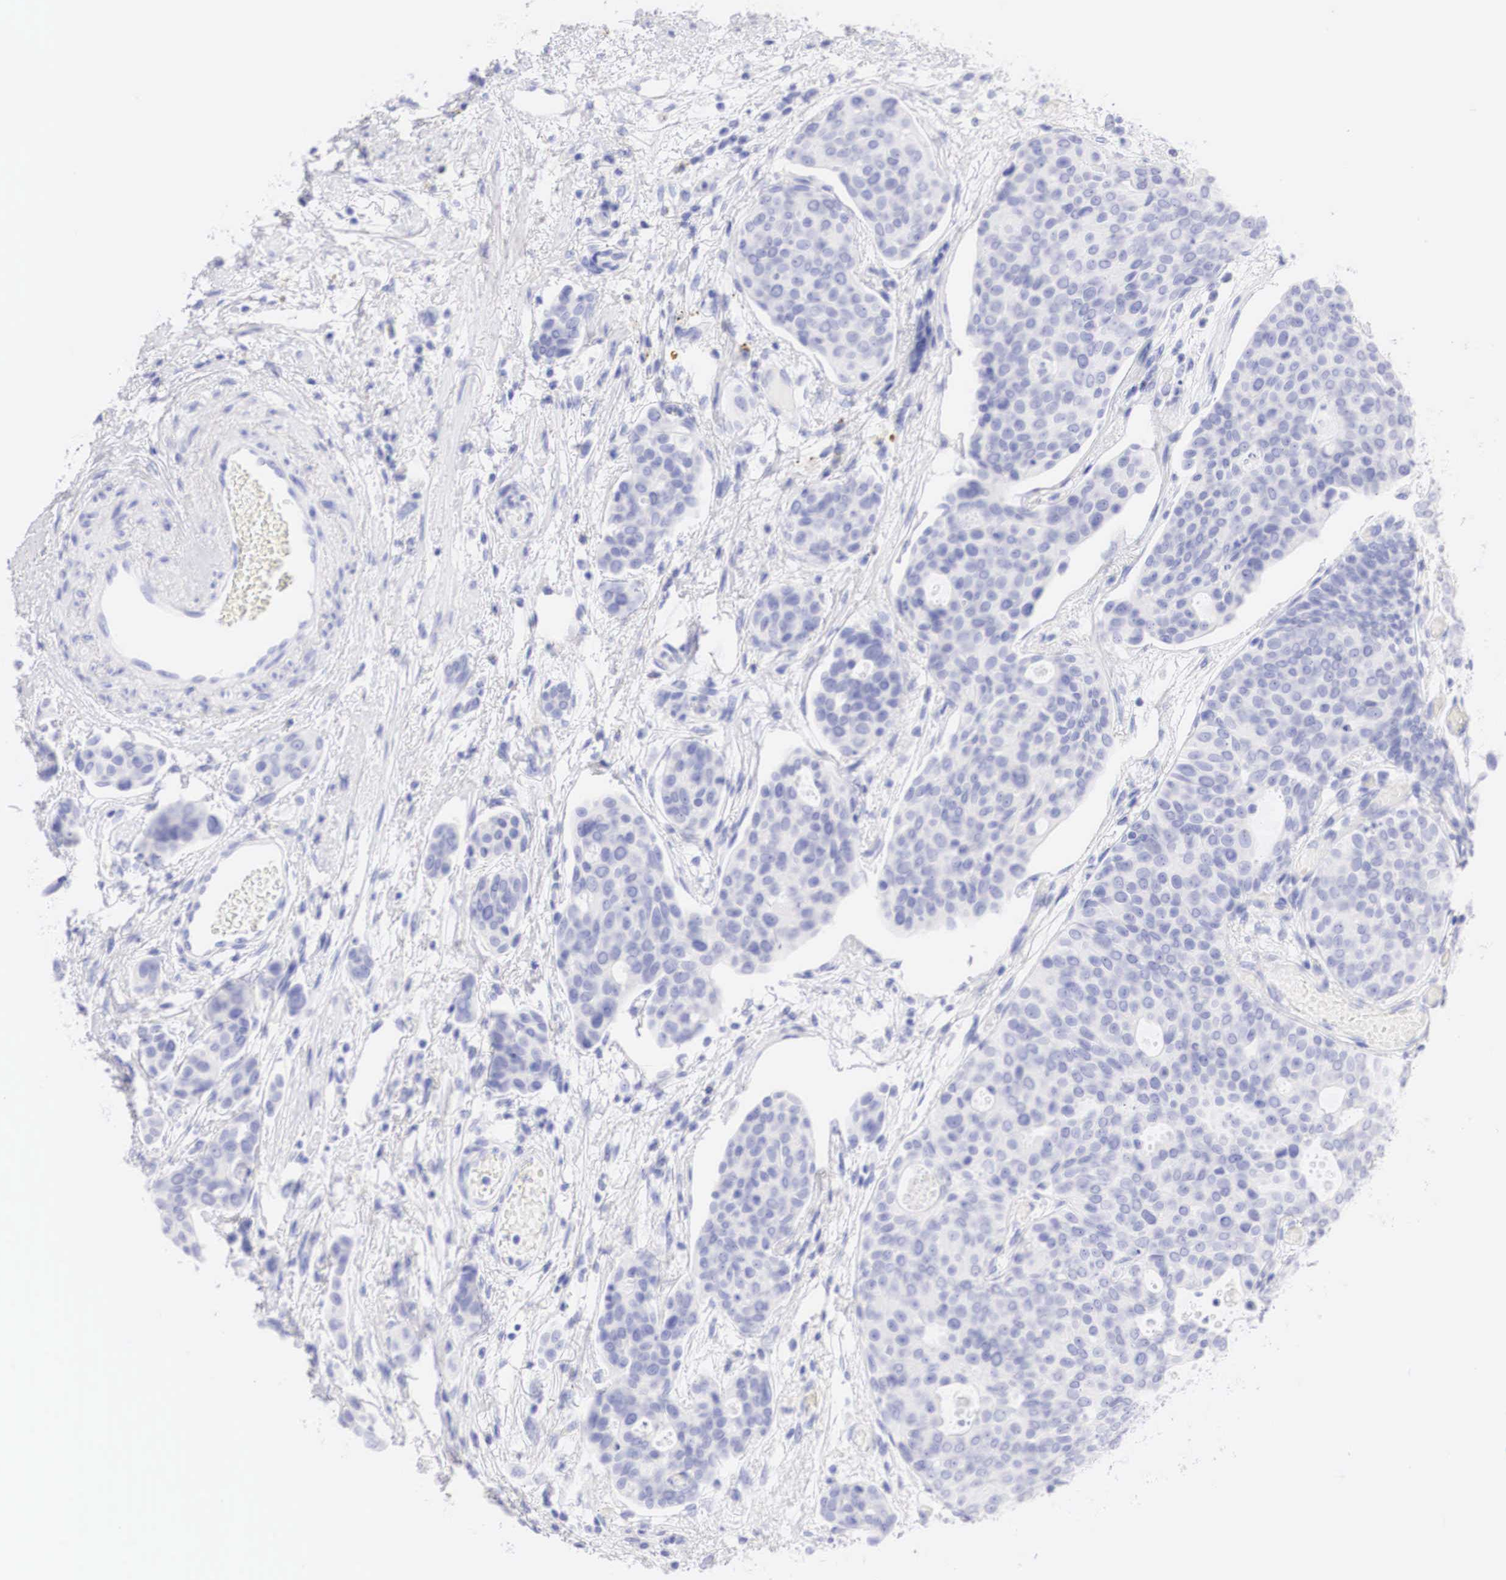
{"staining": {"intensity": "negative", "quantity": "none", "location": "none"}, "tissue": "urothelial cancer", "cell_type": "Tumor cells", "image_type": "cancer", "snomed": [{"axis": "morphology", "description": "Urothelial carcinoma, High grade"}, {"axis": "topography", "description": "Urinary bladder"}], "caption": "Immunohistochemical staining of human high-grade urothelial carcinoma shows no significant positivity in tumor cells. (Stains: DAB (3,3'-diaminobenzidine) immunohistochemistry with hematoxylin counter stain, Microscopy: brightfield microscopy at high magnification).", "gene": "TYR", "patient": {"sex": "male", "age": 78}}